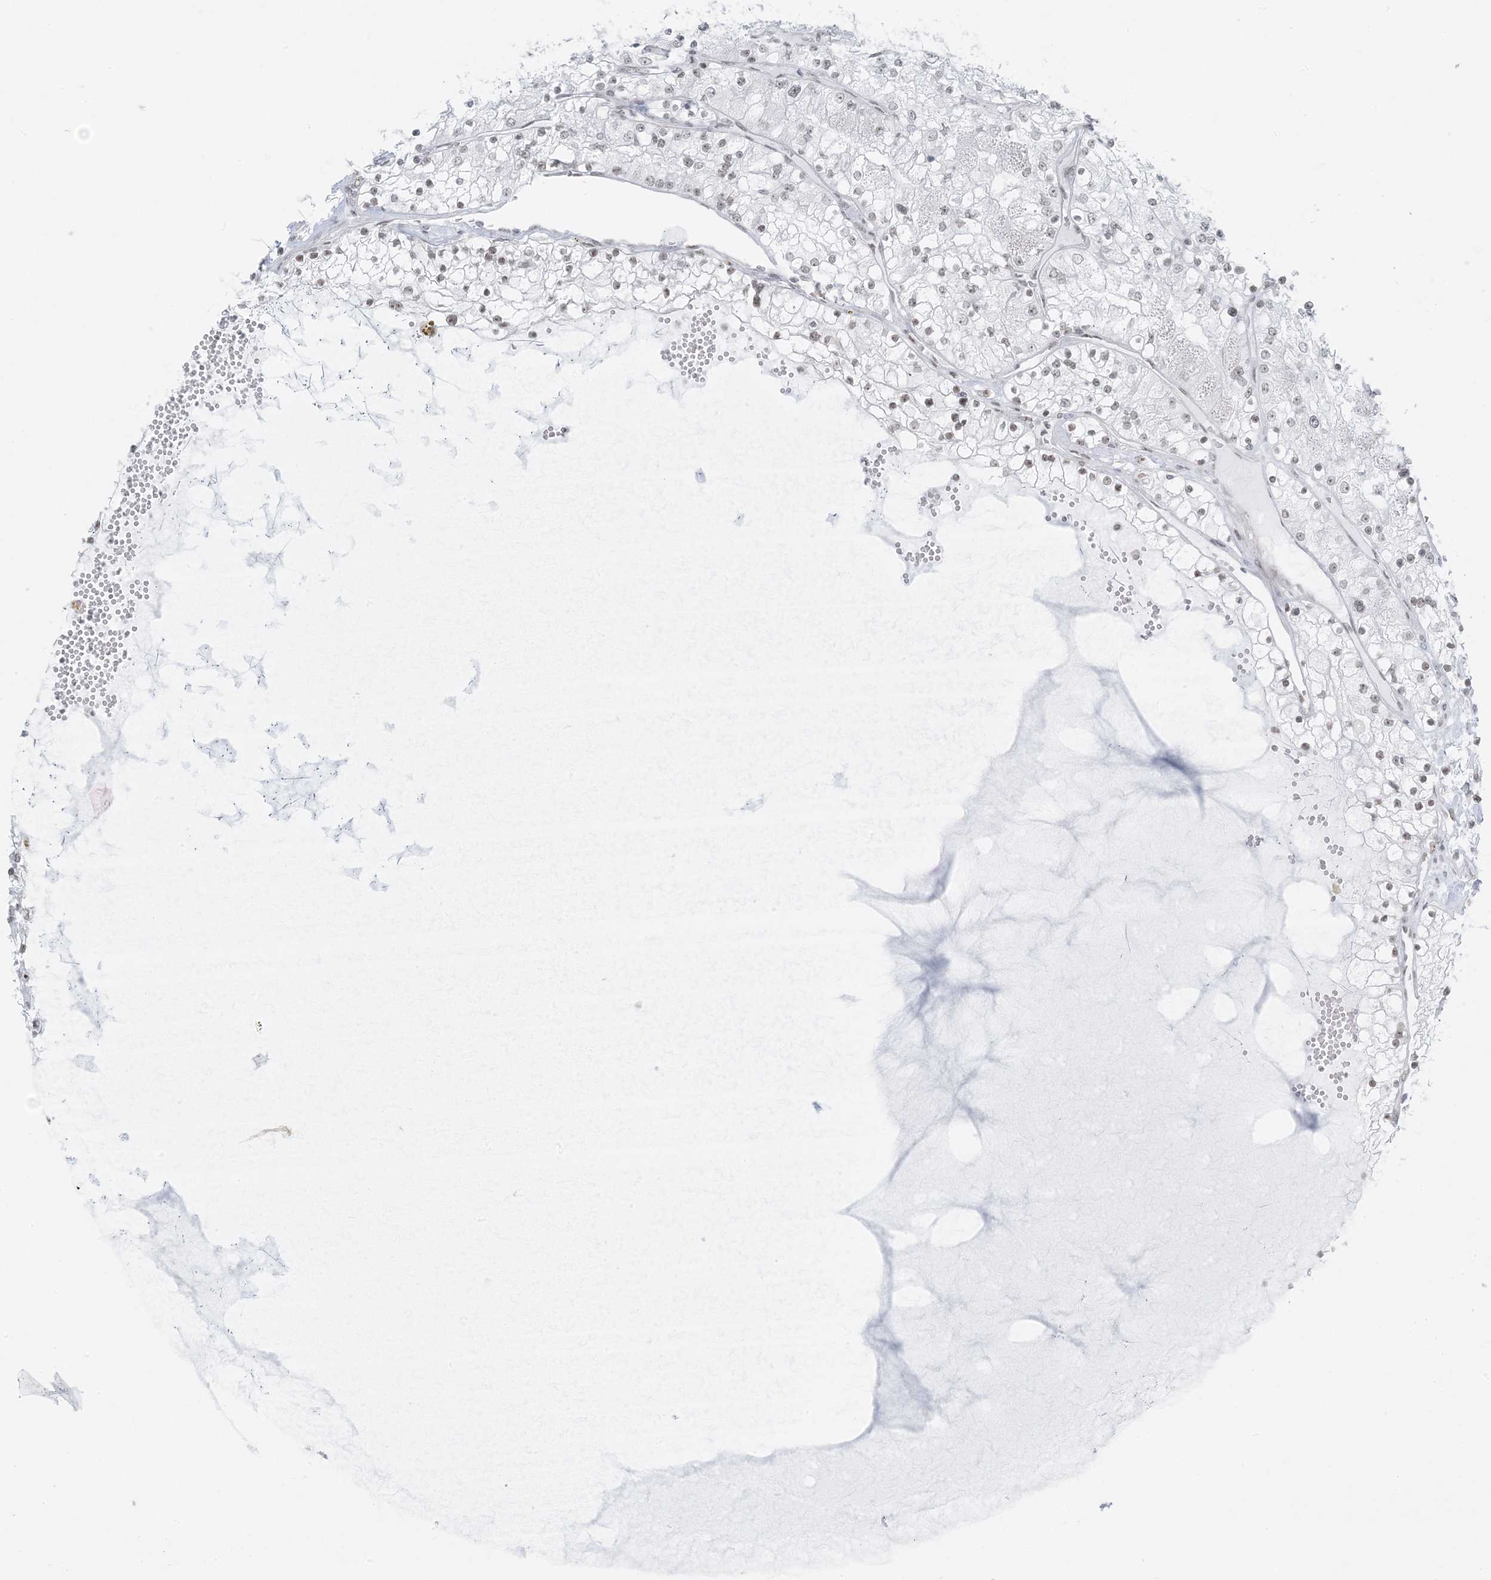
{"staining": {"intensity": "weak", "quantity": "<25%", "location": "nuclear"}, "tissue": "renal cancer", "cell_type": "Tumor cells", "image_type": "cancer", "snomed": [{"axis": "morphology", "description": "Normal tissue, NOS"}, {"axis": "morphology", "description": "Adenocarcinoma, NOS"}, {"axis": "topography", "description": "Kidney"}], "caption": "Micrograph shows no protein positivity in tumor cells of renal cancer tissue.", "gene": "ZNF787", "patient": {"sex": "male", "age": 68}}